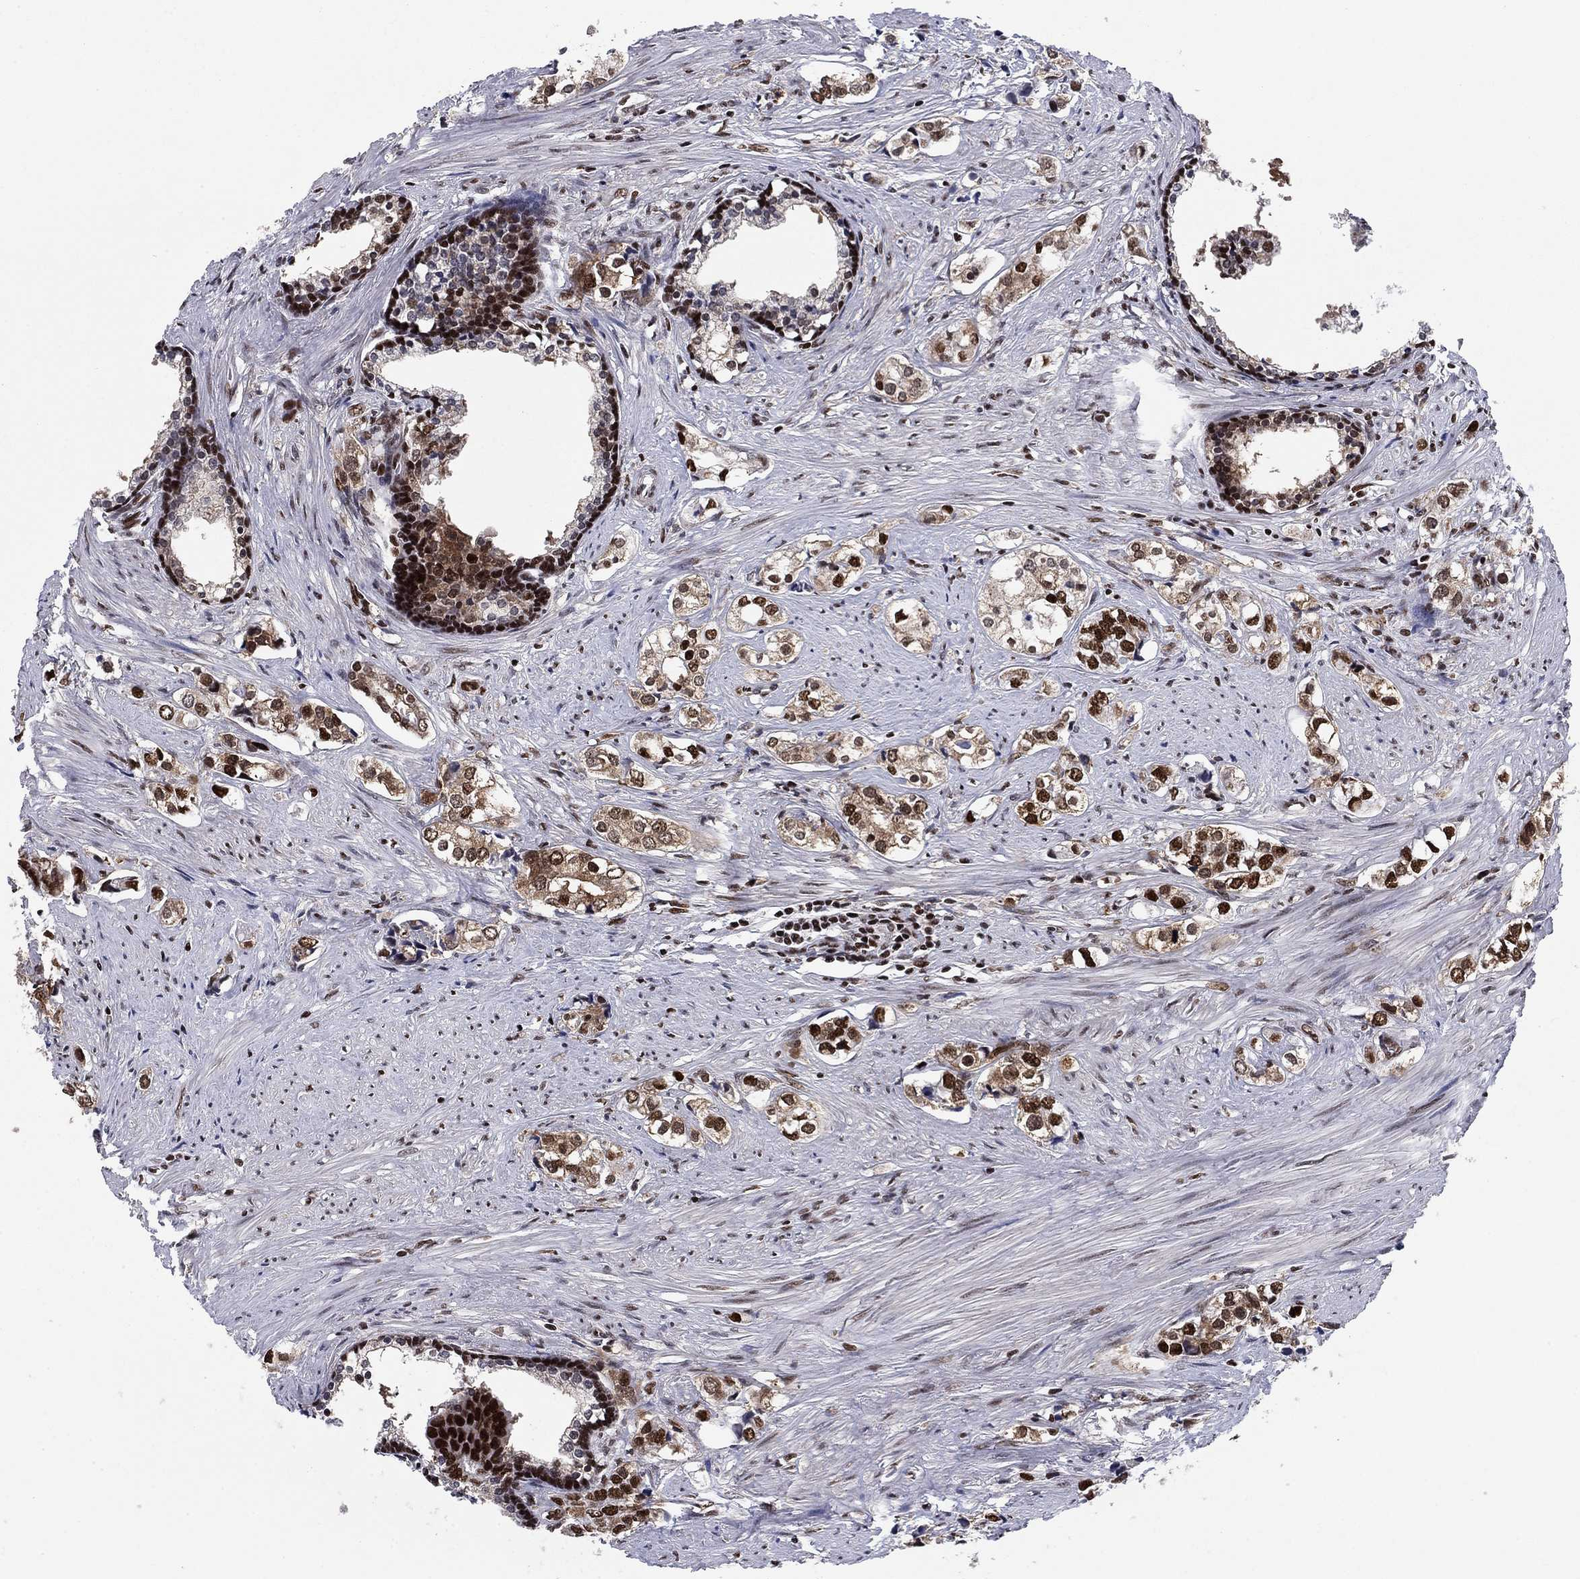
{"staining": {"intensity": "strong", "quantity": "25%-75%", "location": "cytoplasmic/membranous,nuclear"}, "tissue": "prostate cancer", "cell_type": "Tumor cells", "image_type": "cancer", "snomed": [{"axis": "morphology", "description": "Adenocarcinoma, NOS"}, {"axis": "topography", "description": "Prostate and seminal vesicle, NOS"}], "caption": "Immunohistochemical staining of prostate cancer (adenocarcinoma) reveals strong cytoplasmic/membranous and nuclear protein expression in about 25%-75% of tumor cells.", "gene": "RPRD1B", "patient": {"sex": "male", "age": 63}}